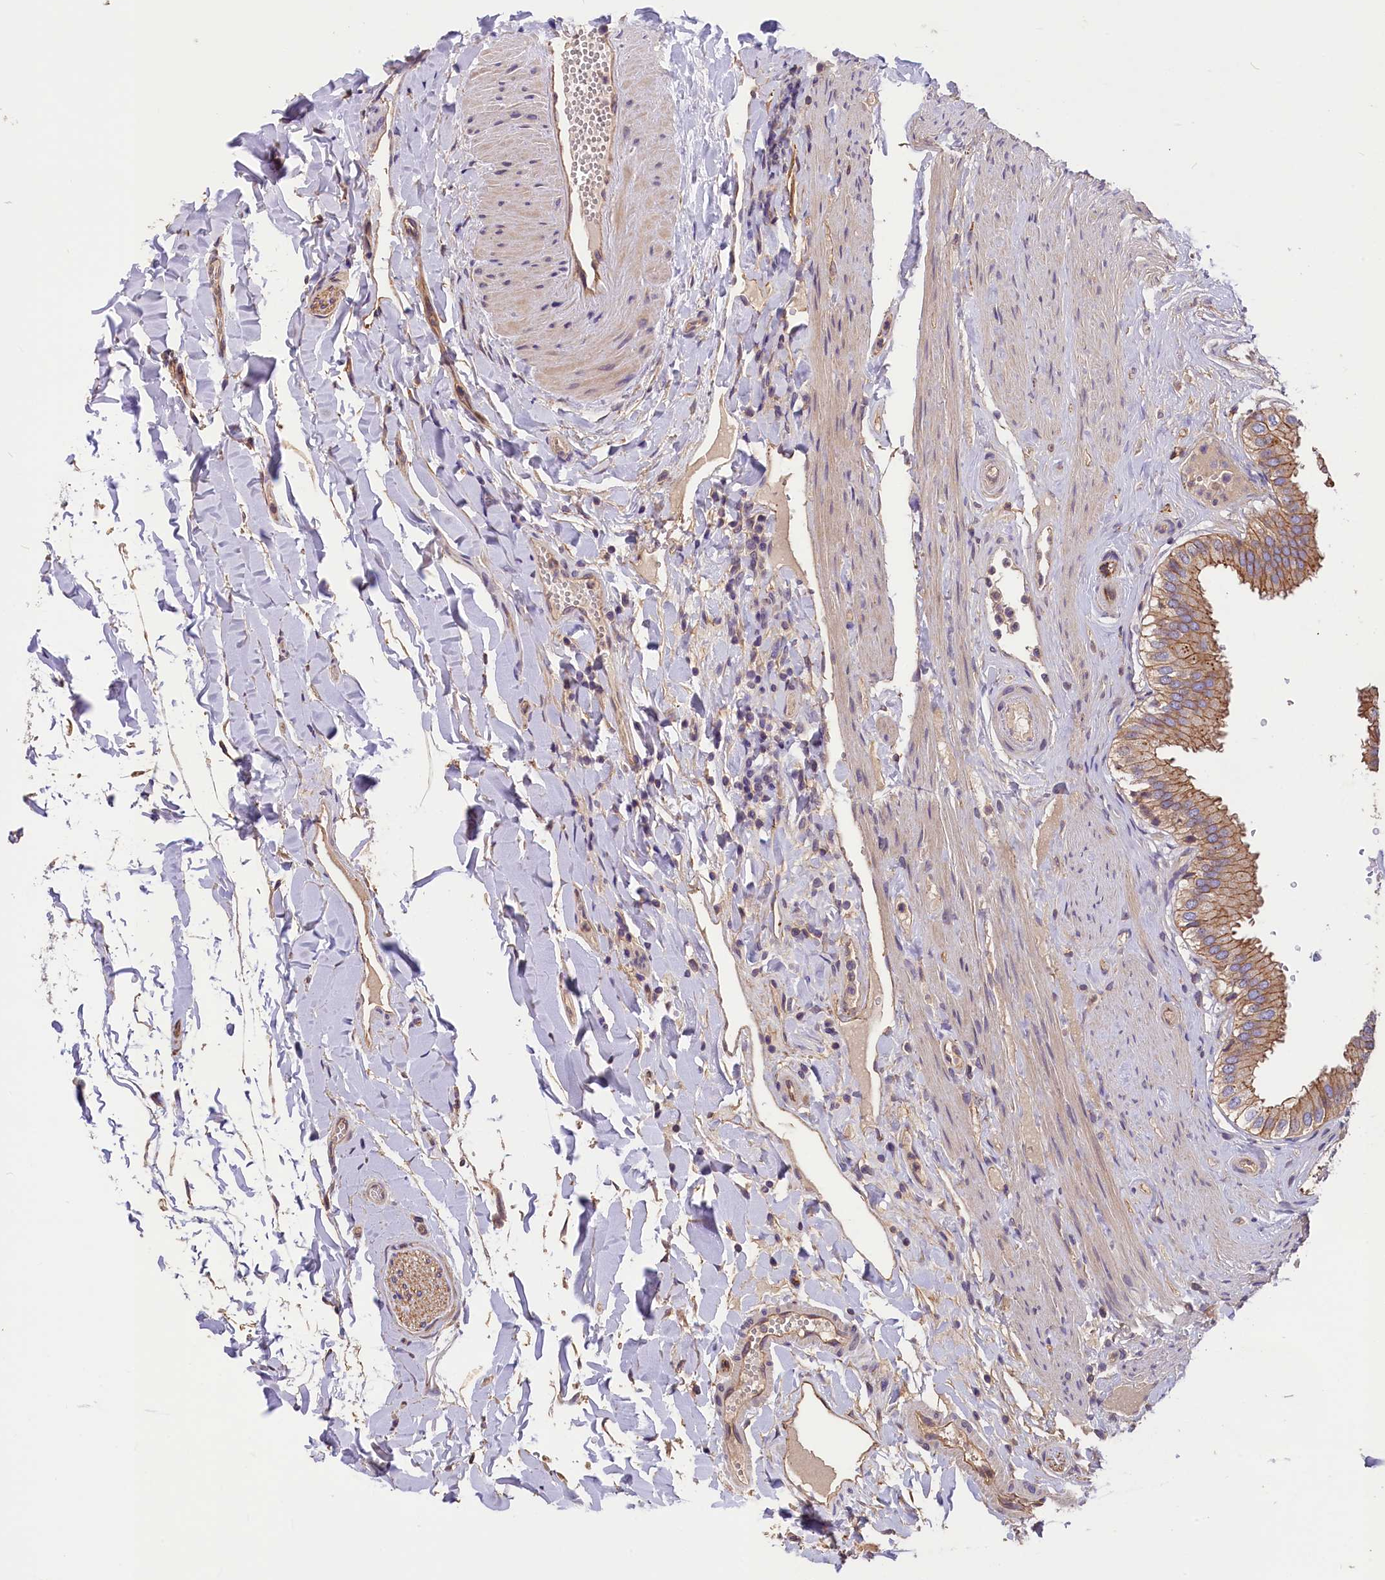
{"staining": {"intensity": "moderate", "quantity": ">75%", "location": "cytoplasmic/membranous"}, "tissue": "gallbladder", "cell_type": "Glandular cells", "image_type": "normal", "snomed": [{"axis": "morphology", "description": "Normal tissue, NOS"}, {"axis": "topography", "description": "Gallbladder"}], "caption": "Glandular cells demonstrate medium levels of moderate cytoplasmic/membranous positivity in about >75% of cells in normal gallbladder.", "gene": "ERMARD", "patient": {"sex": "female", "age": 61}}